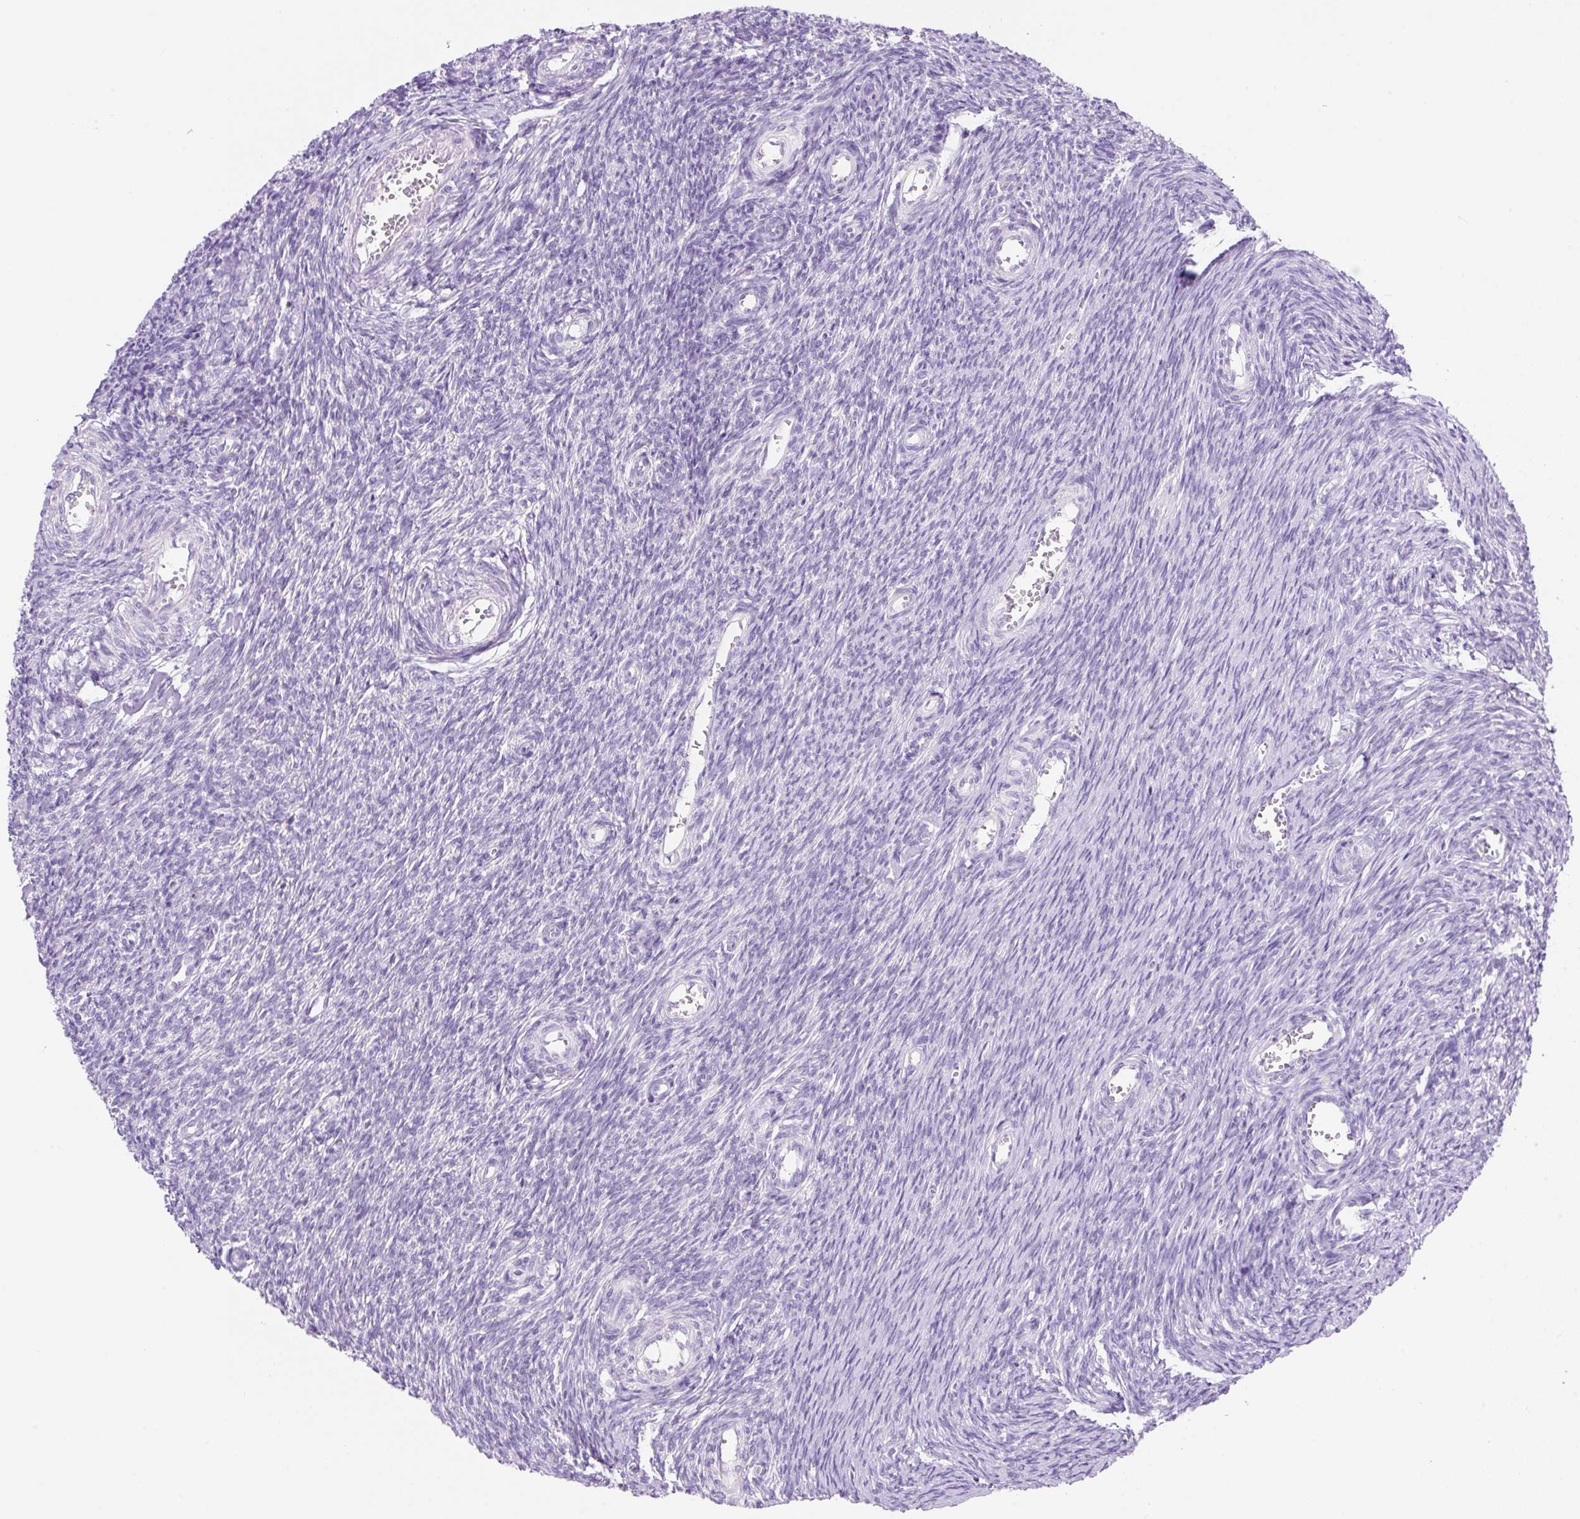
{"staining": {"intensity": "negative", "quantity": "none", "location": "none"}, "tissue": "ovary", "cell_type": "Ovarian stroma cells", "image_type": "normal", "snomed": [{"axis": "morphology", "description": "Normal tissue, NOS"}, {"axis": "topography", "description": "Ovary"}], "caption": "High magnification brightfield microscopy of benign ovary stained with DAB (3,3'-diaminobenzidine) (brown) and counterstained with hematoxylin (blue): ovarian stroma cells show no significant staining. (DAB immunohistochemistry (IHC) with hematoxylin counter stain).", "gene": "NDST3", "patient": {"sex": "female", "age": 44}}